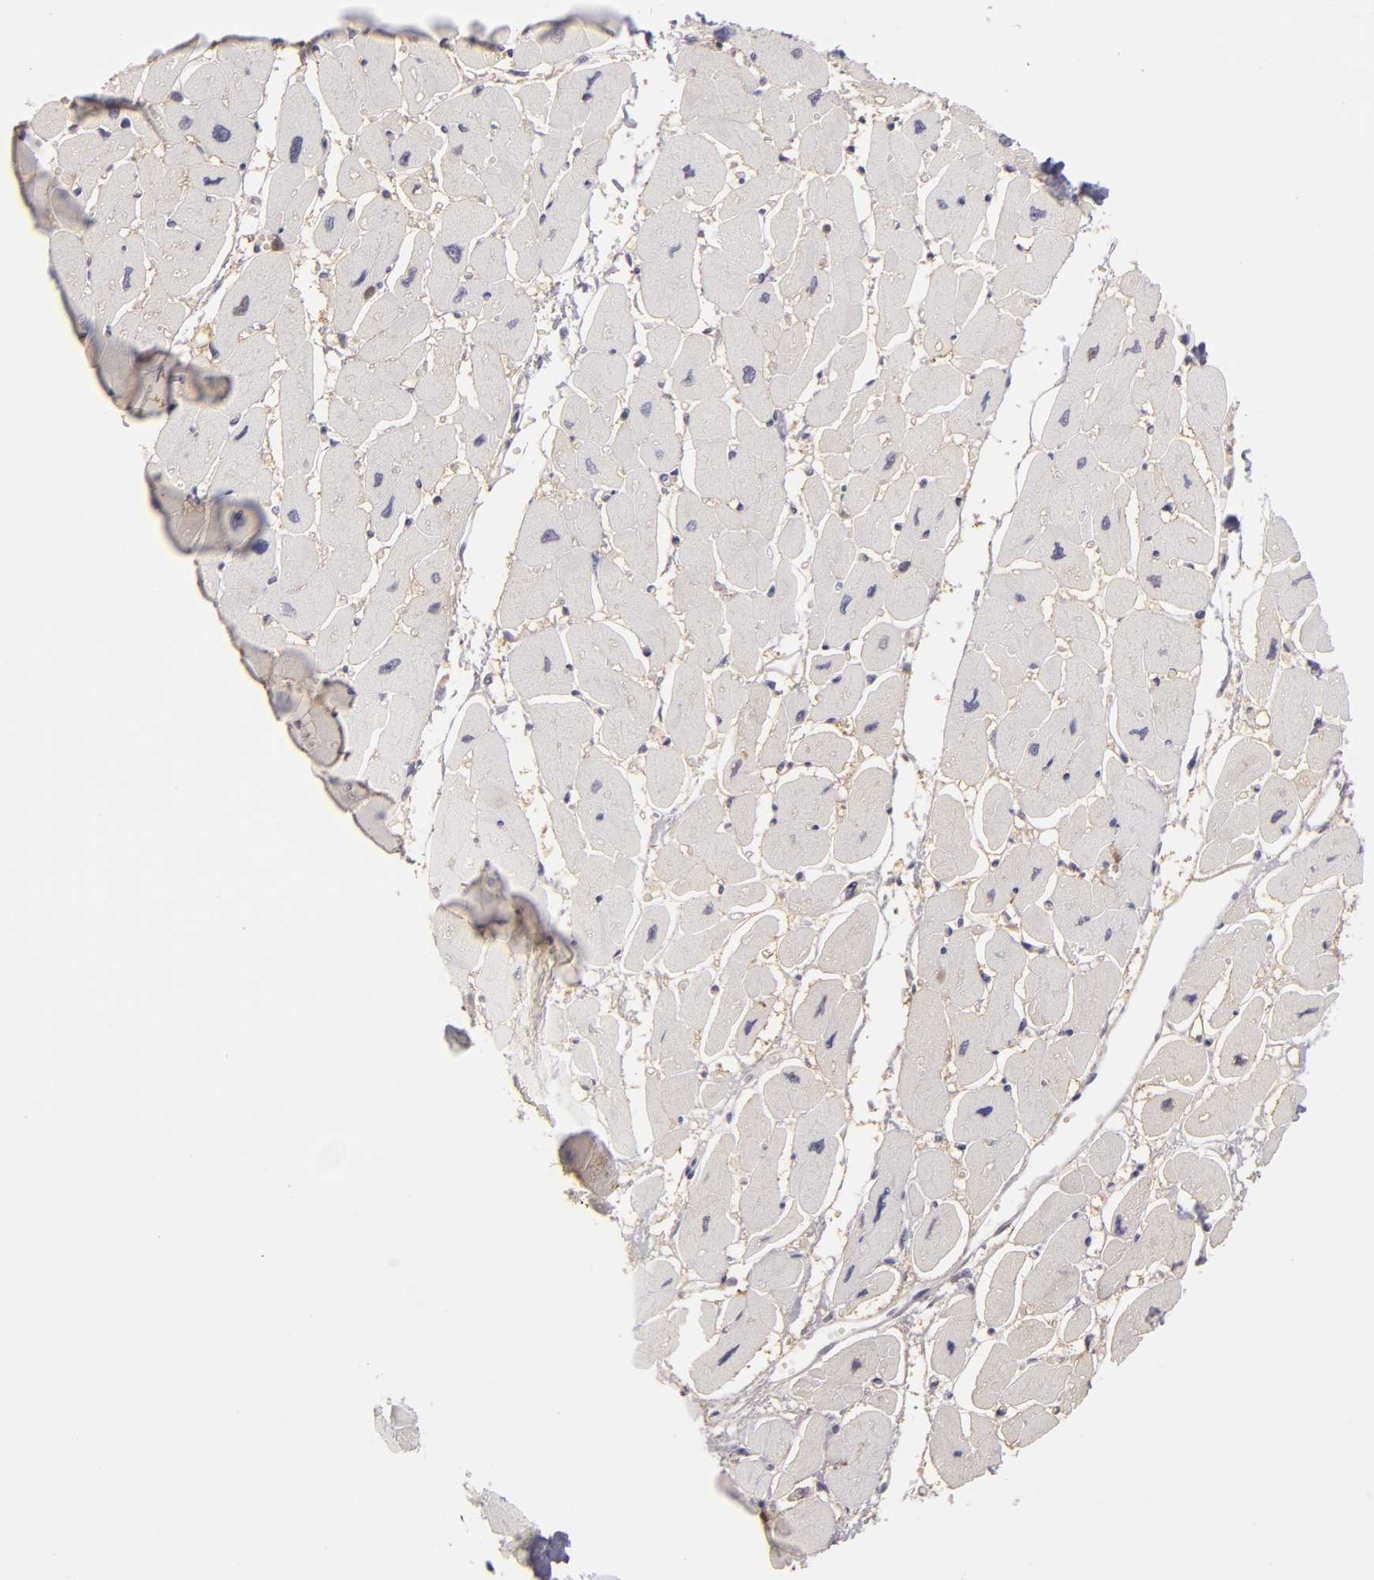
{"staining": {"intensity": "weak", "quantity": "<25%", "location": "cytoplasmic/membranous"}, "tissue": "heart muscle", "cell_type": "Cardiomyocytes", "image_type": "normal", "snomed": [{"axis": "morphology", "description": "Normal tissue, NOS"}, {"axis": "topography", "description": "Heart"}], "caption": "Immunohistochemical staining of unremarkable heart muscle displays no significant staining in cardiomyocytes.", "gene": "MMP10", "patient": {"sex": "female", "age": 54}}